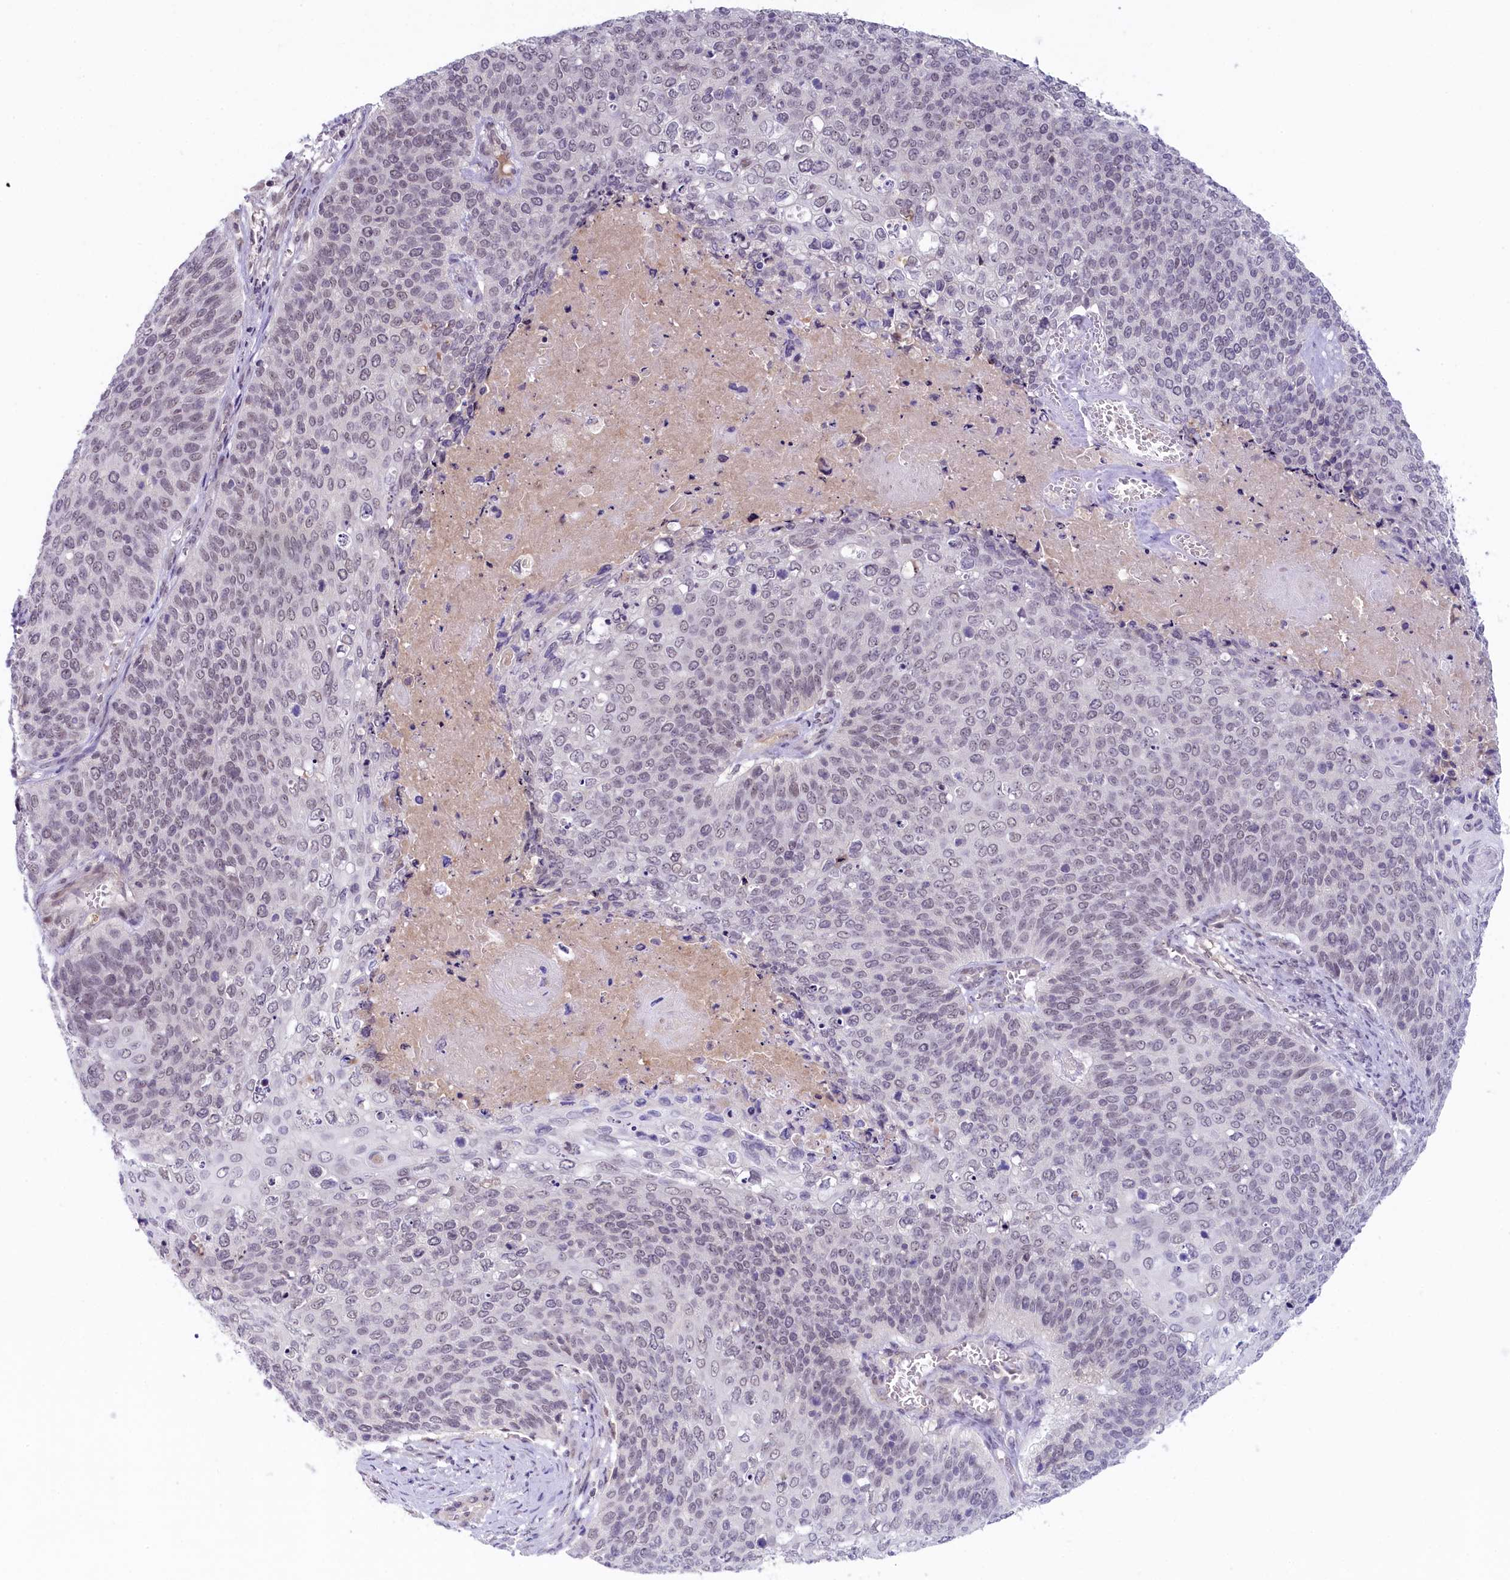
{"staining": {"intensity": "weak", "quantity": "25%-75%", "location": "nuclear"}, "tissue": "cervical cancer", "cell_type": "Tumor cells", "image_type": "cancer", "snomed": [{"axis": "morphology", "description": "Squamous cell carcinoma, NOS"}, {"axis": "topography", "description": "Cervix"}], "caption": "Immunohistochemistry photomicrograph of neoplastic tissue: human cervical squamous cell carcinoma stained using immunohistochemistry displays low levels of weak protein expression localized specifically in the nuclear of tumor cells, appearing as a nuclear brown color.", "gene": "CRAMP1", "patient": {"sex": "female", "age": 39}}